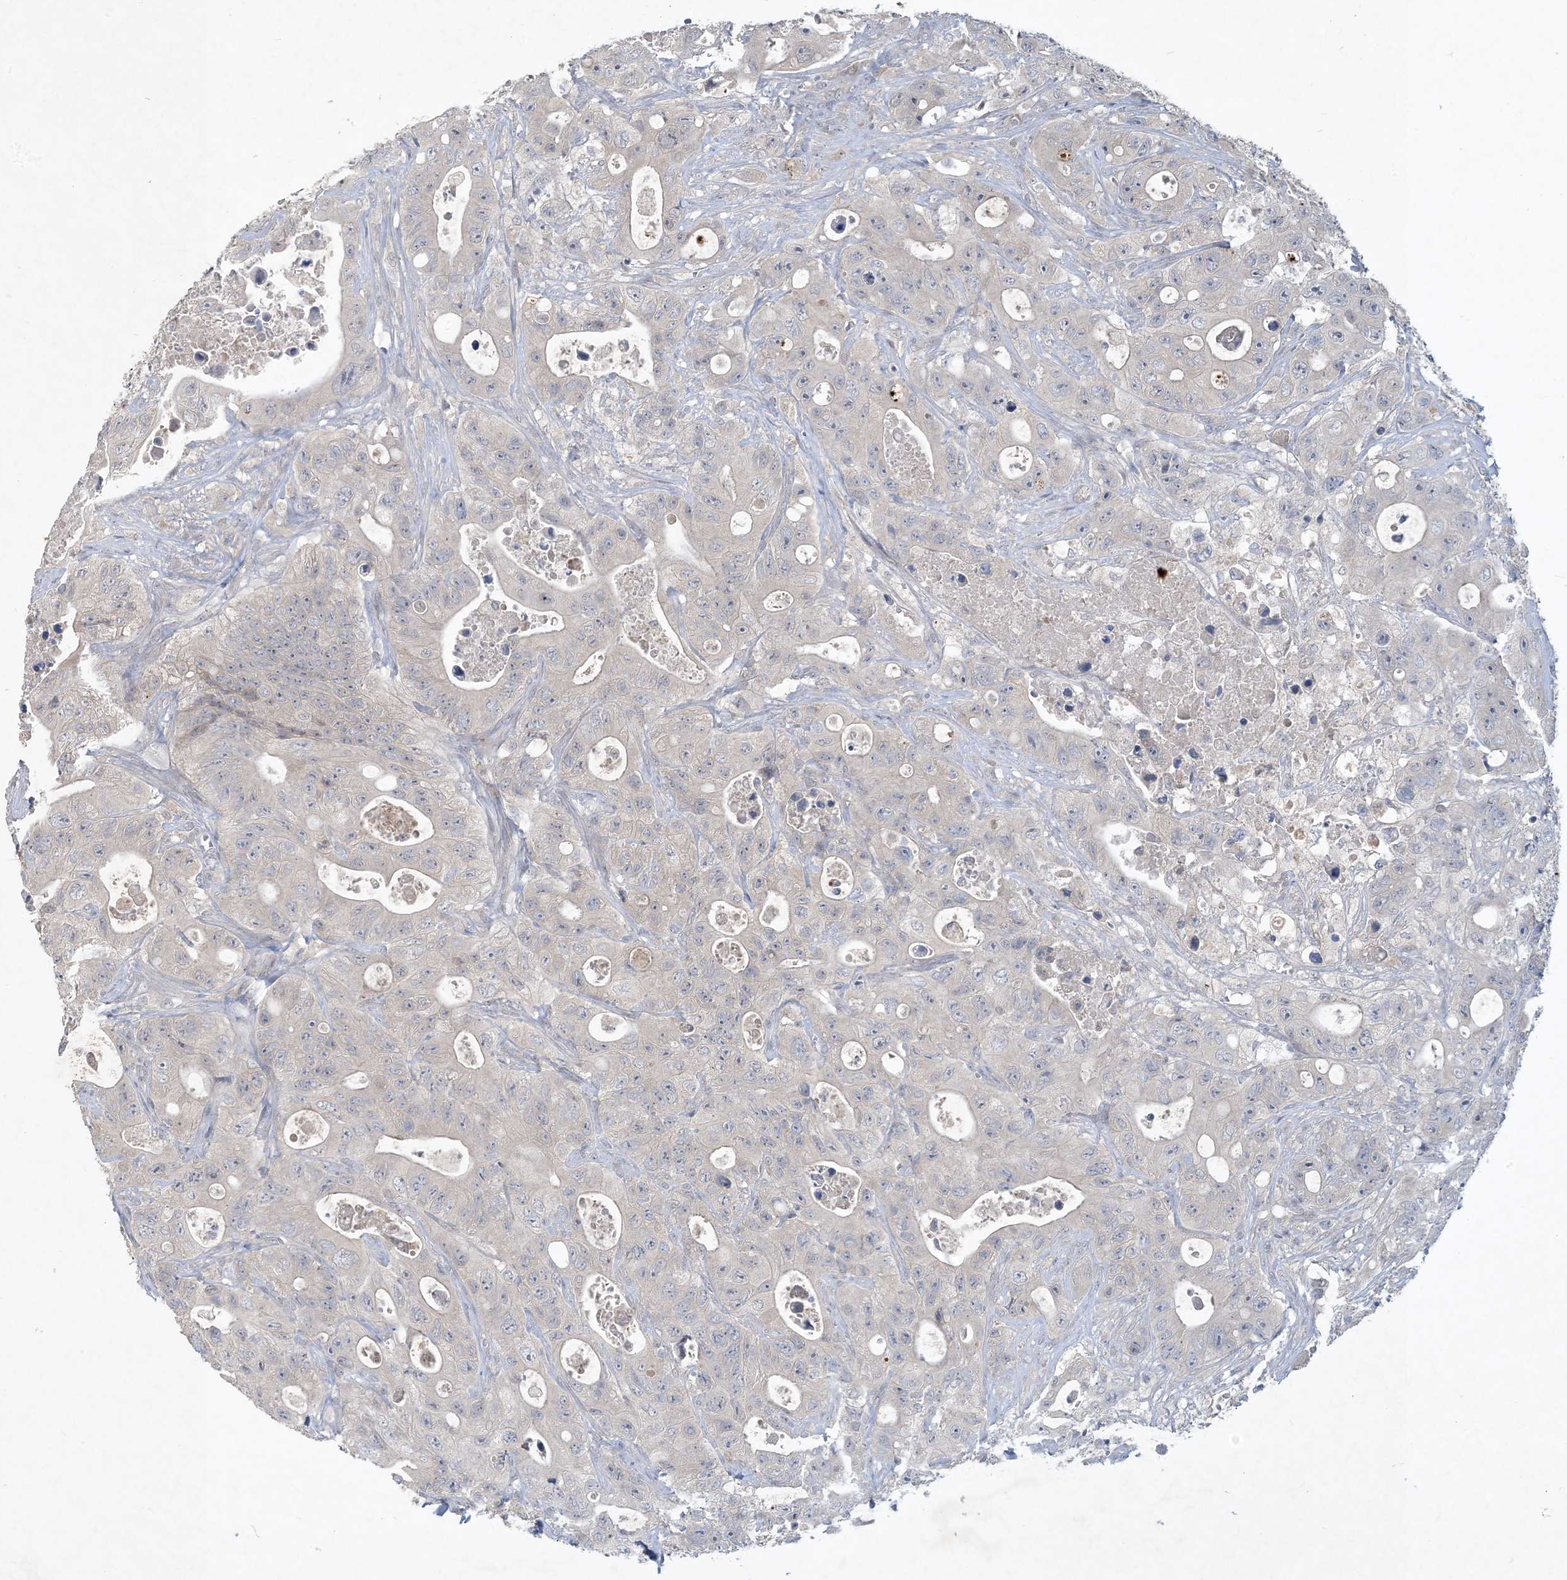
{"staining": {"intensity": "negative", "quantity": "none", "location": "none"}, "tissue": "colorectal cancer", "cell_type": "Tumor cells", "image_type": "cancer", "snomed": [{"axis": "morphology", "description": "Adenocarcinoma, NOS"}, {"axis": "topography", "description": "Colon"}], "caption": "This is an immunohistochemistry (IHC) photomicrograph of human colorectal cancer (adenocarcinoma). There is no expression in tumor cells.", "gene": "CDS1", "patient": {"sex": "female", "age": 46}}